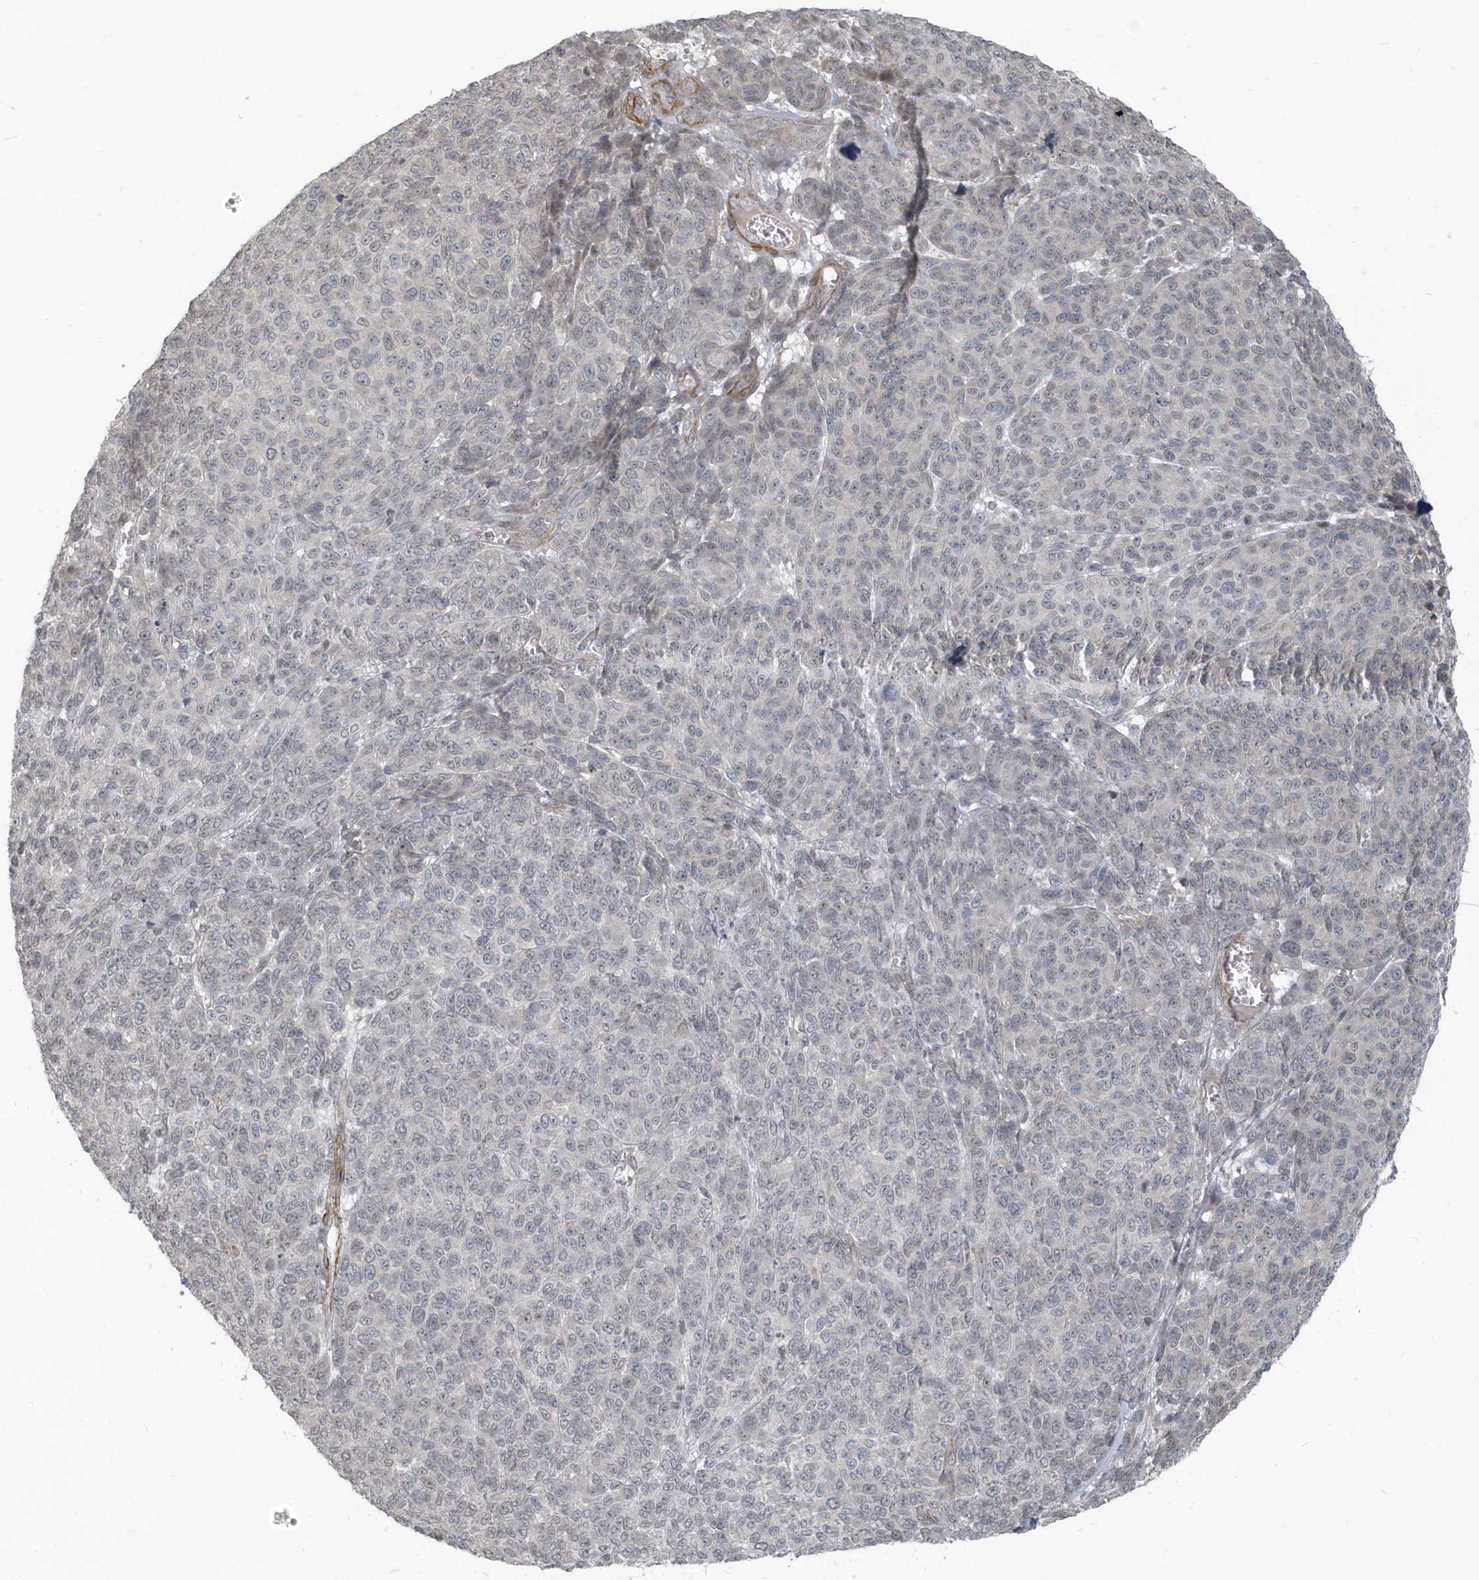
{"staining": {"intensity": "weak", "quantity": "<25%", "location": "nuclear"}, "tissue": "melanoma", "cell_type": "Tumor cells", "image_type": "cancer", "snomed": [{"axis": "morphology", "description": "Malignant melanoma, NOS"}, {"axis": "topography", "description": "Skin"}], "caption": "An immunohistochemistry (IHC) photomicrograph of malignant melanoma is shown. There is no staining in tumor cells of malignant melanoma.", "gene": "NAPB", "patient": {"sex": "male", "age": 49}}